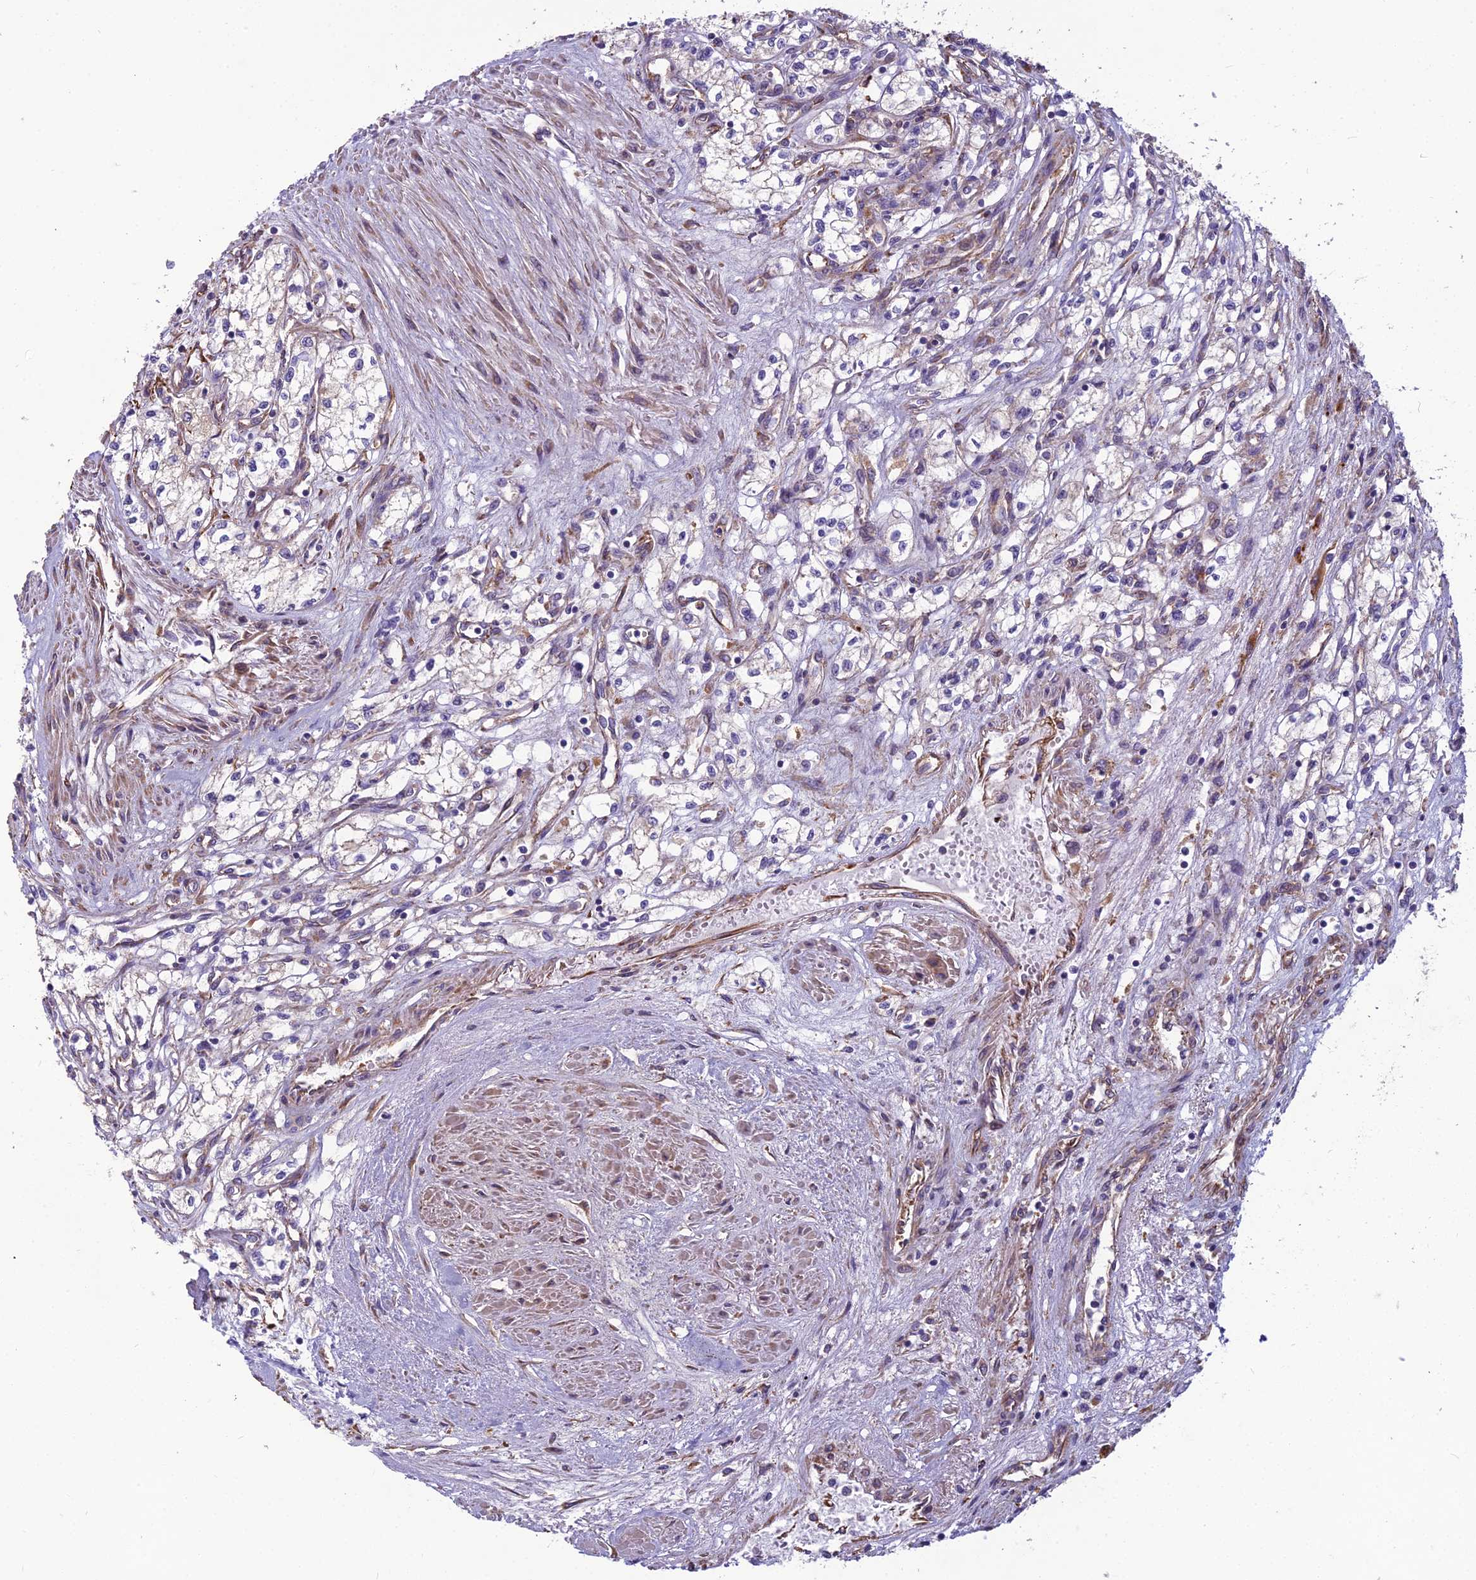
{"staining": {"intensity": "negative", "quantity": "none", "location": "none"}, "tissue": "renal cancer", "cell_type": "Tumor cells", "image_type": "cancer", "snomed": [{"axis": "morphology", "description": "Adenocarcinoma, NOS"}, {"axis": "topography", "description": "Kidney"}], "caption": "Tumor cells are negative for brown protein staining in adenocarcinoma (renal).", "gene": "SPDL1", "patient": {"sex": "male", "age": 59}}